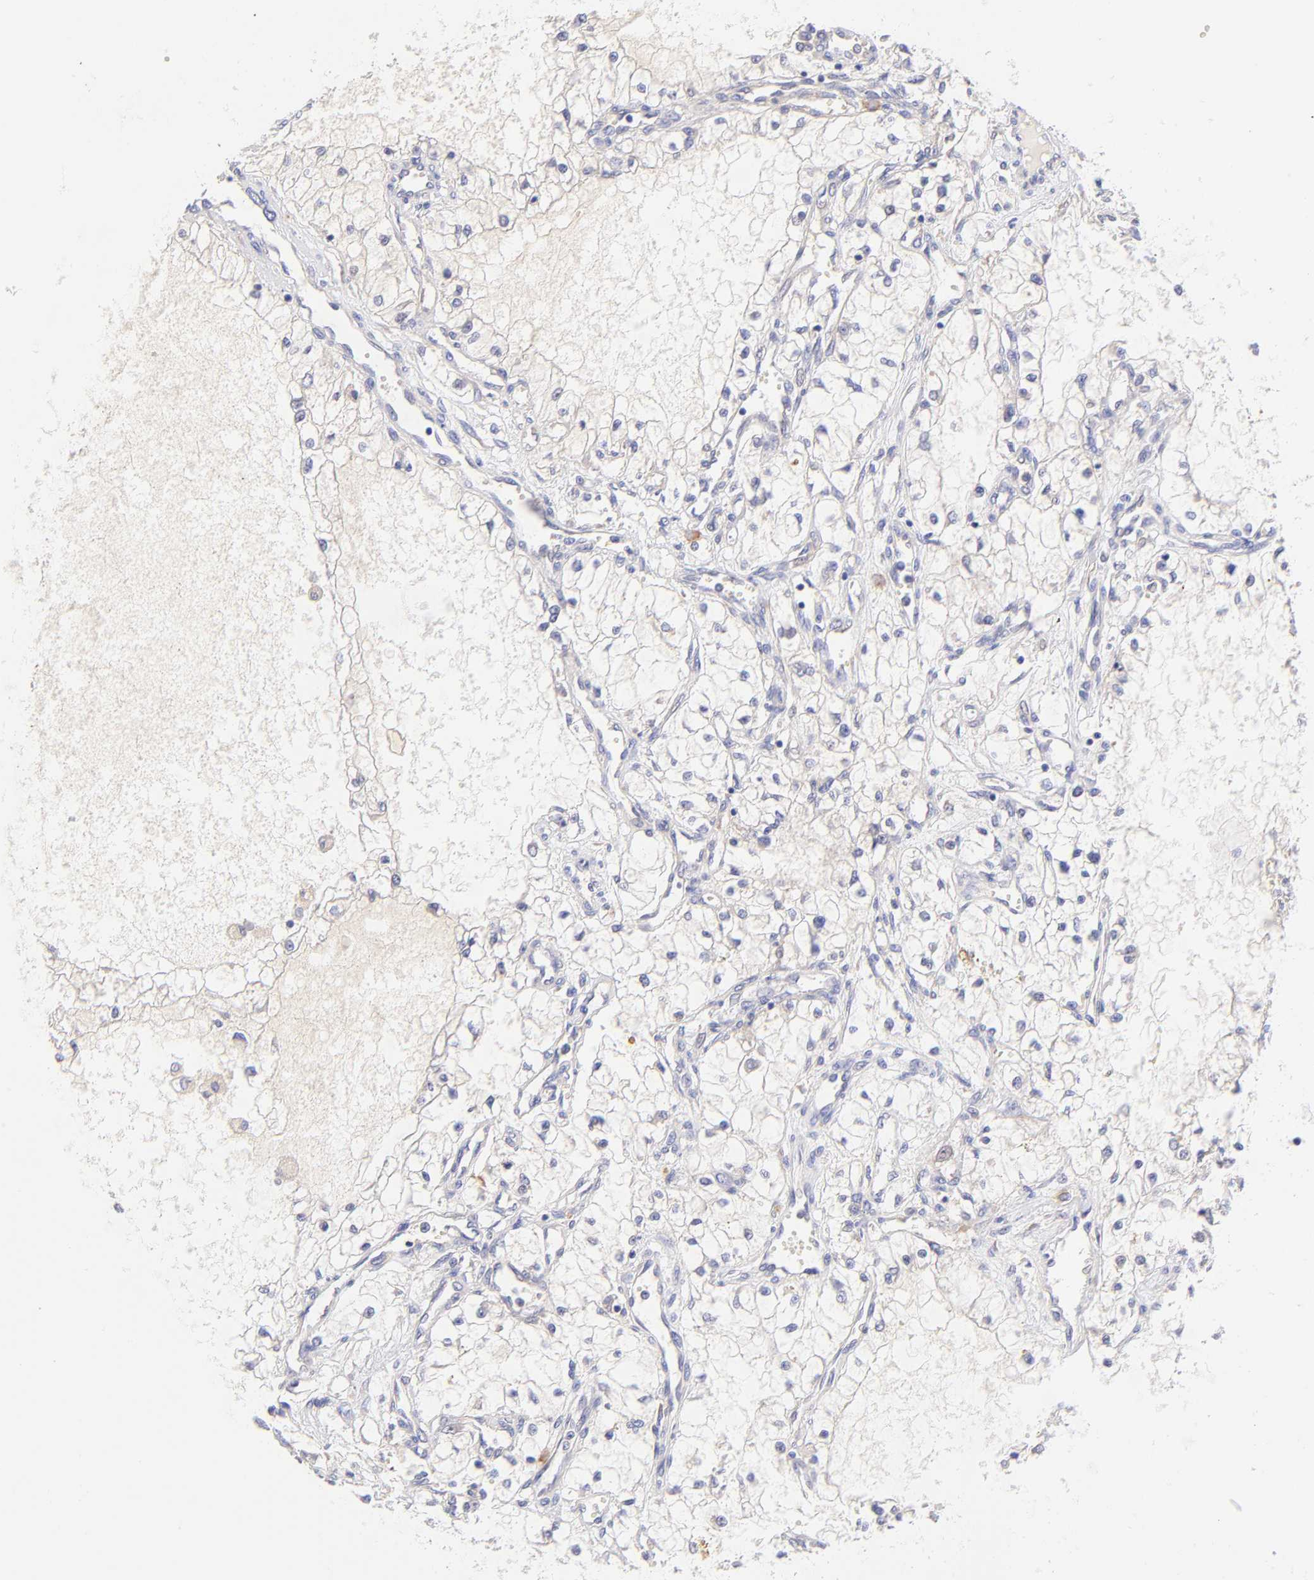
{"staining": {"intensity": "negative", "quantity": "none", "location": "none"}, "tissue": "renal cancer", "cell_type": "Tumor cells", "image_type": "cancer", "snomed": [{"axis": "morphology", "description": "Adenocarcinoma, NOS"}, {"axis": "topography", "description": "Kidney"}], "caption": "Immunohistochemistry (IHC) of renal cancer (adenocarcinoma) shows no staining in tumor cells.", "gene": "RPL11", "patient": {"sex": "male", "age": 61}}